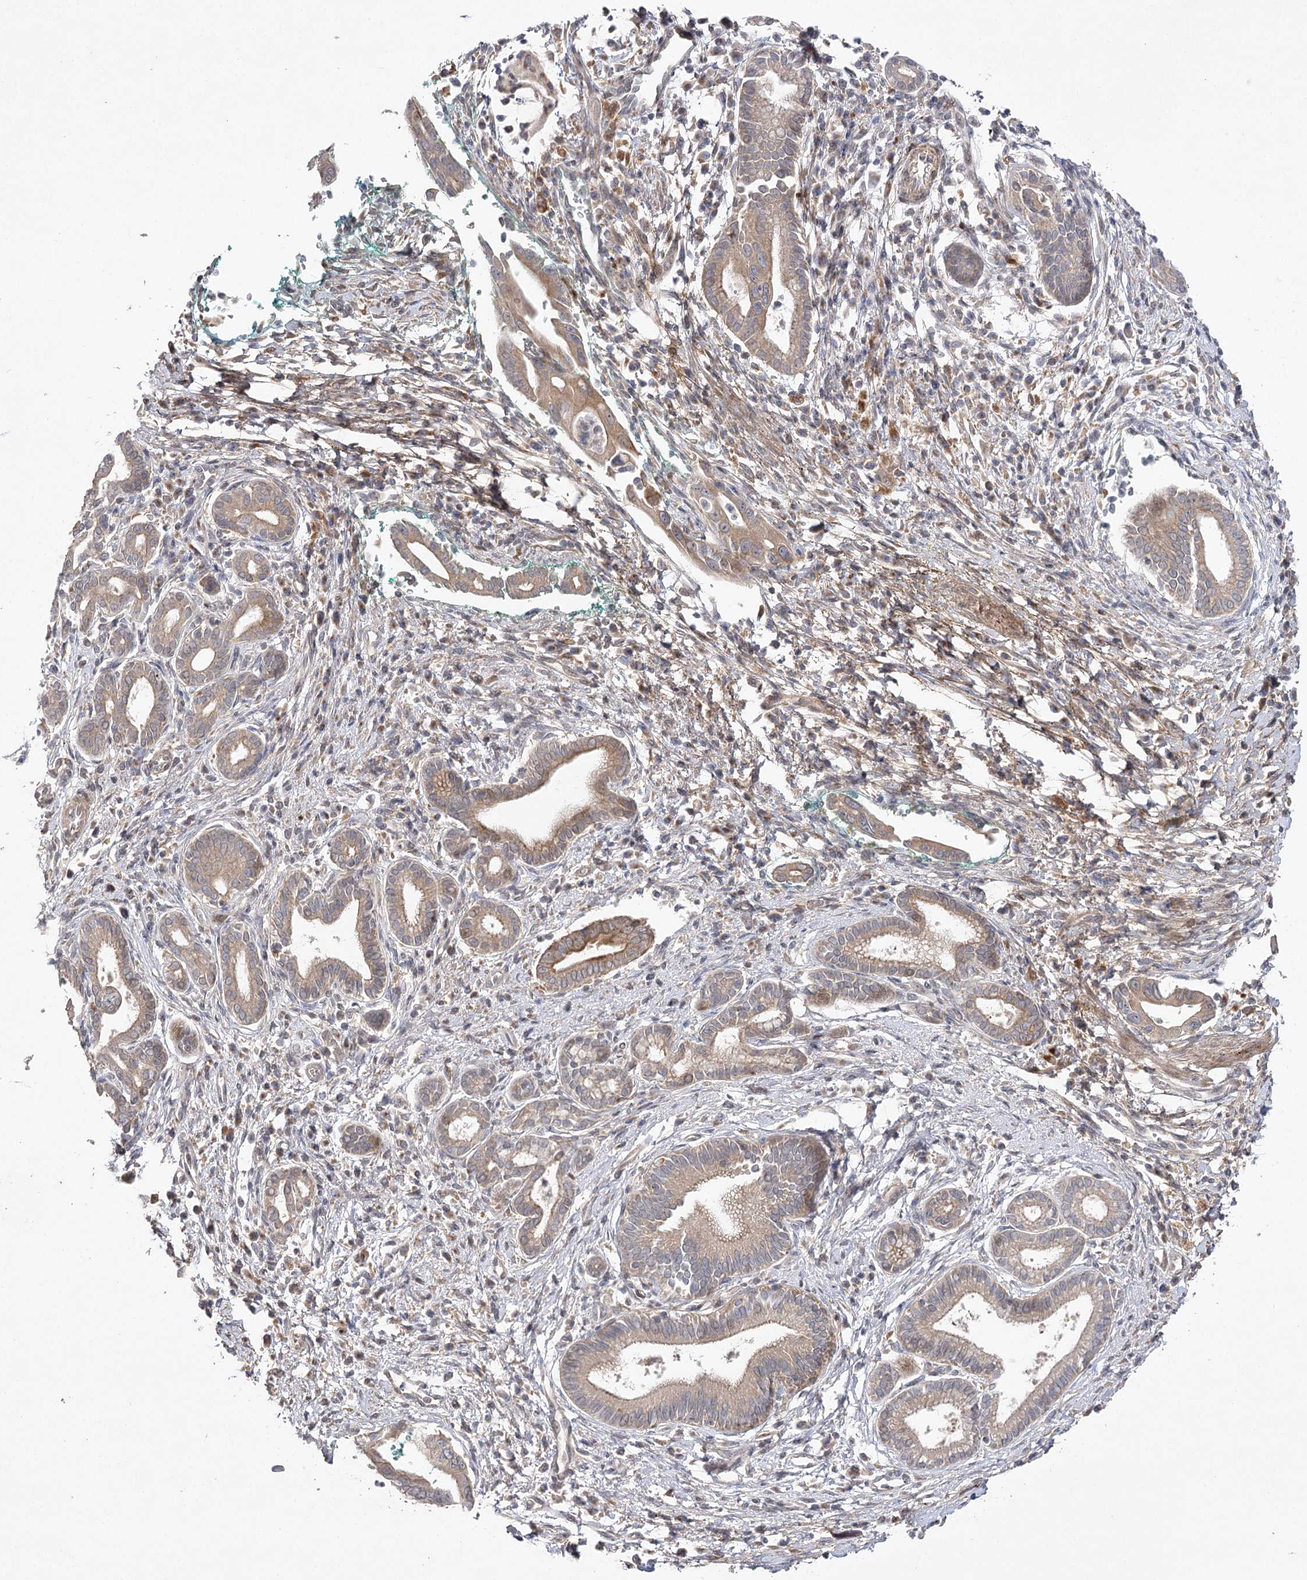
{"staining": {"intensity": "moderate", "quantity": ">75%", "location": "cytoplasmic/membranous"}, "tissue": "pancreatic cancer", "cell_type": "Tumor cells", "image_type": "cancer", "snomed": [{"axis": "morphology", "description": "Adenocarcinoma, NOS"}, {"axis": "topography", "description": "Pancreas"}], "caption": "Immunohistochemistry (IHC) of human adenocarcinoma (pancreatic) shows medium levels of moderate cytoplasmic/membranous positivity in approximately >75% of tumor cells. (DAB = brown stain, brightfield microscopy at high magnification).", "gene": "OBSL1", "patient": {"sex": "male", "age": 78}}